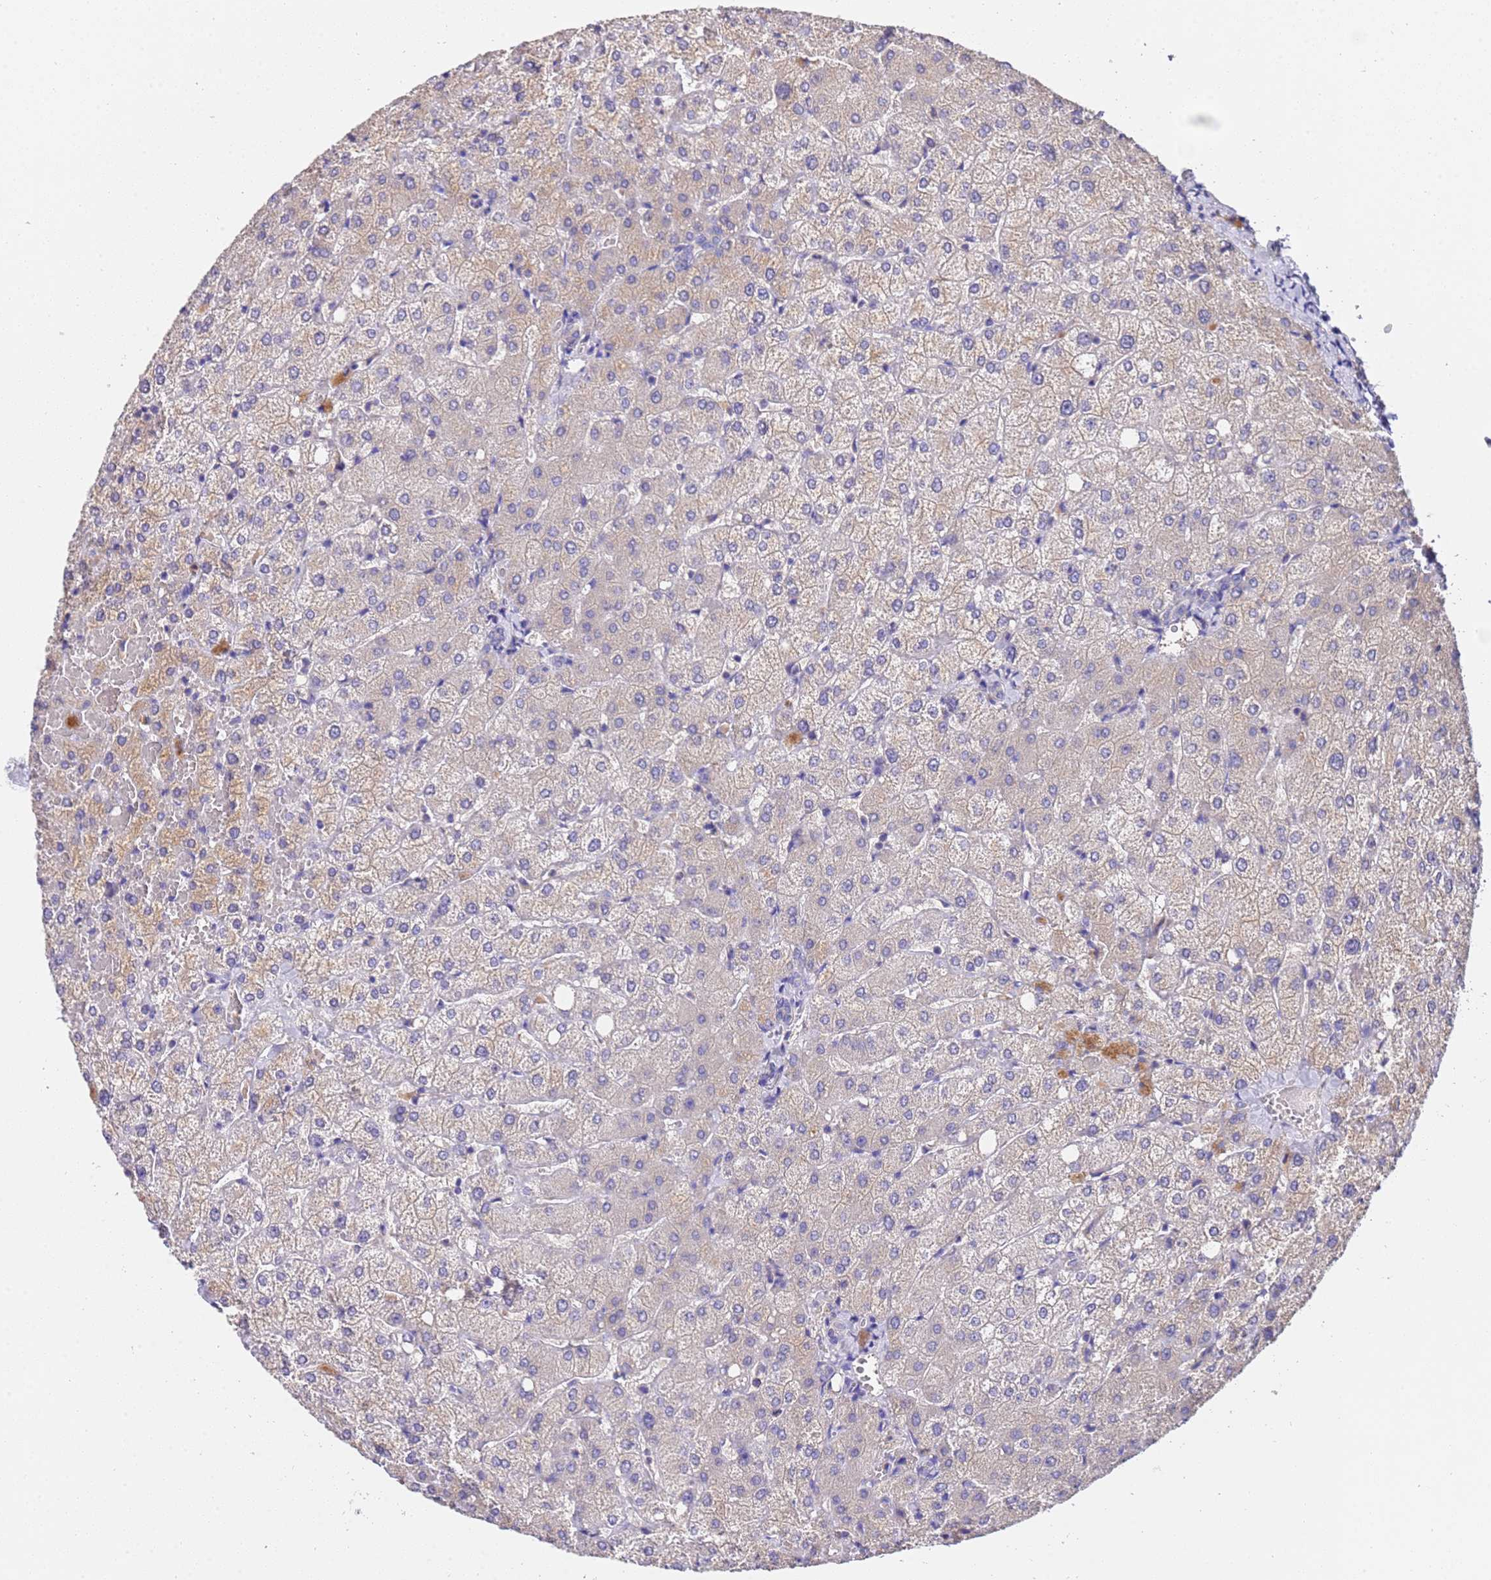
{"staining": {"intensity": "negative", "quantity": "none", "location": "none"}, "tissue": "liver", "cell_type": "Cholangiocytes", "image_type": "normal", "snomed": [{"axis": "morphology", "description": "Normal tissue, NOS"}, {"axis": "topography", "description": "Liver"}], "caption": "High magnification brightfield microscopy of normal liver stained with DAB (3,3'-diaminobenzidine) (brown) and counterstained with hematoxylin (blue): cholangiocytes show no significant expression.", "gene": "SLC24A3", "patient": {"sex": "female", "age": 54}}